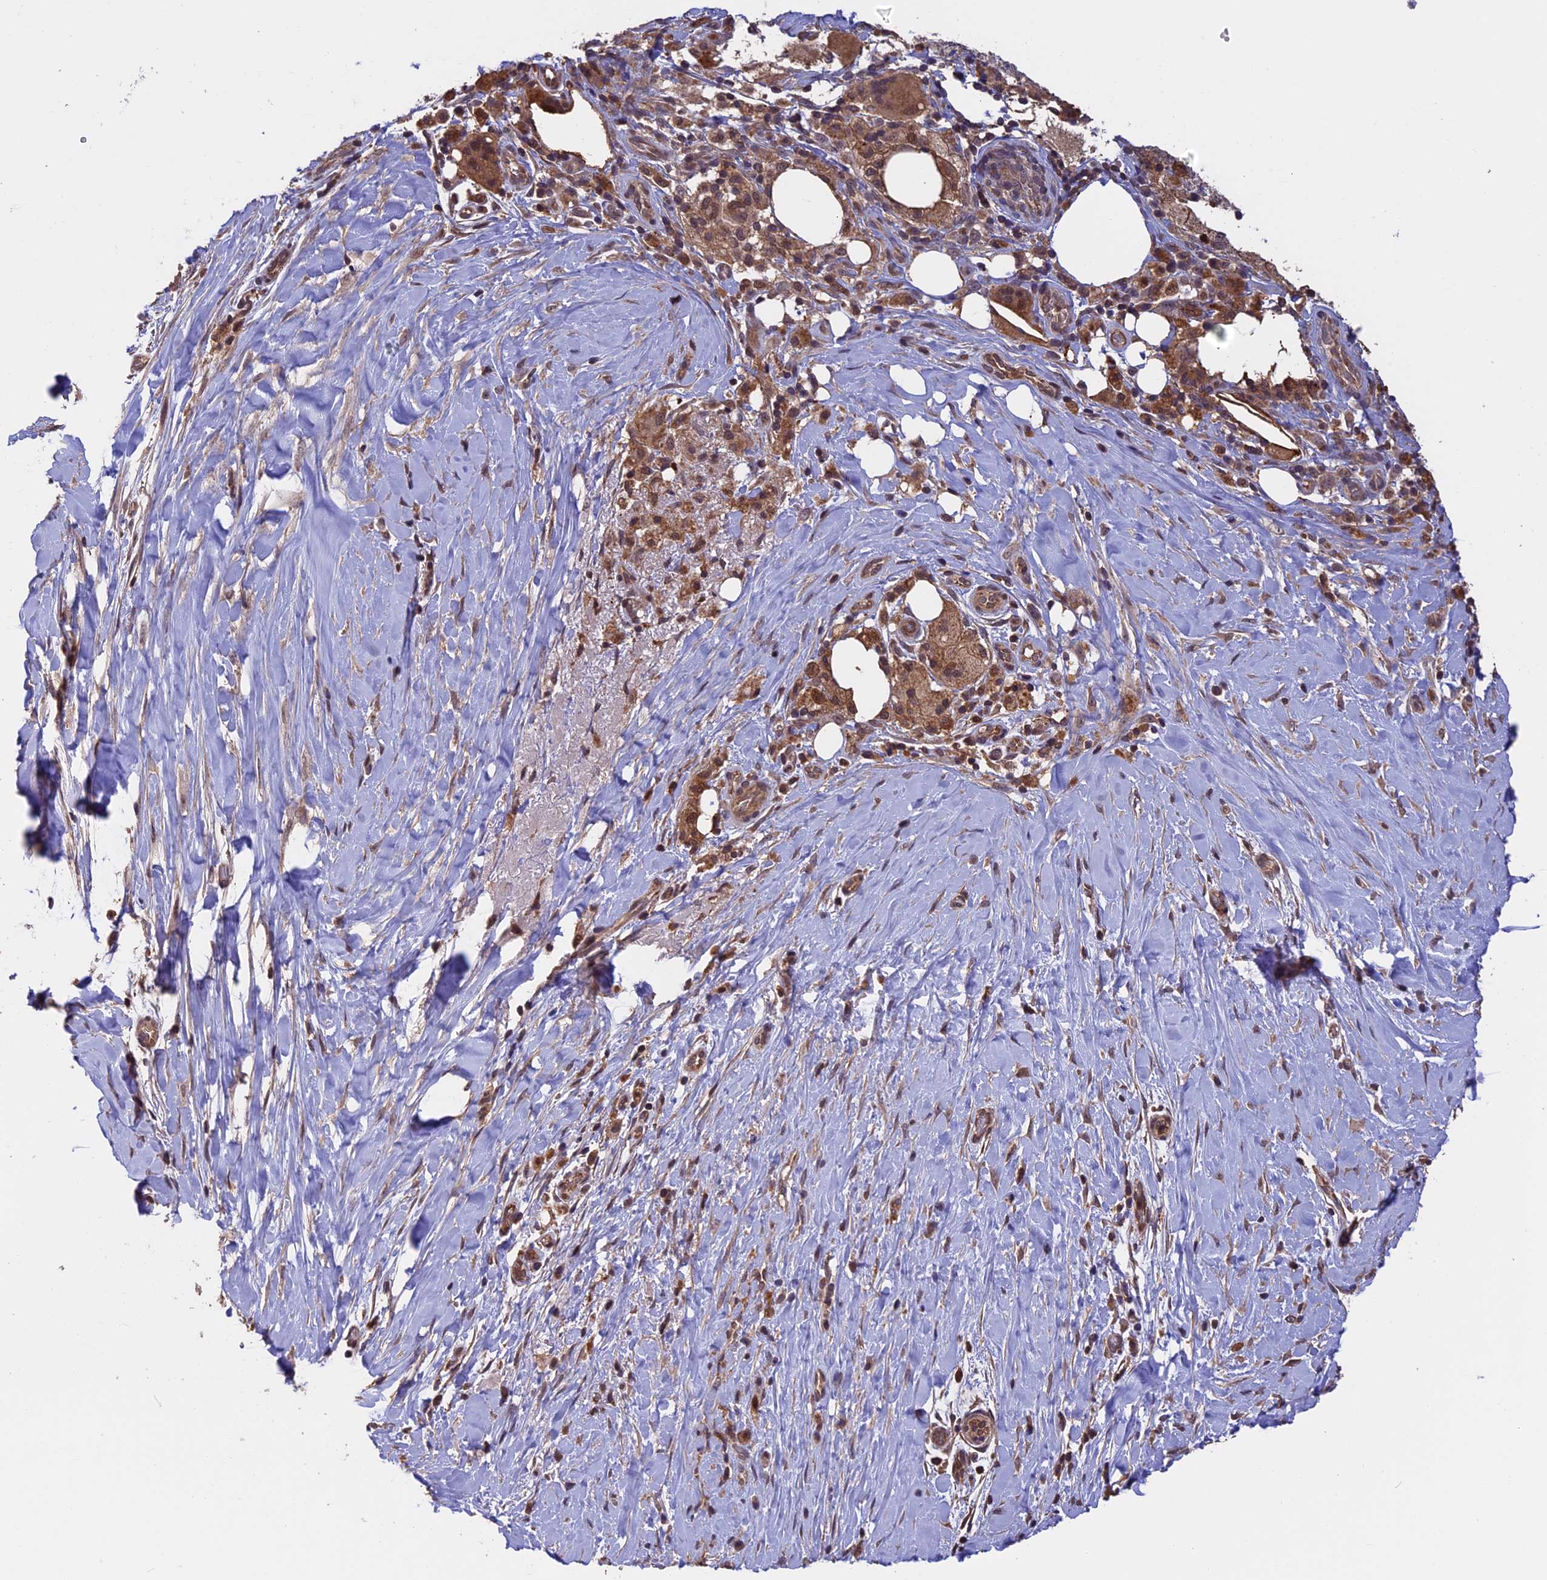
{"staining": {"intensity": "moderate", "quantity": ">75%", "location": "cytoplasmic/membranous"}, "tissue": "pancreatic cancer", "cell_type": "Tumor cells", "image_type": "cancer", "snomed": [{"axis": "morphology", "description": "Adenocarcinoma, NOS"}, {"axis": "topography", "description": "Pancreas"}], "caption": "There is medium levels of moderate cytoplasmic/membranous expression in tumor cells of adenocarcinoma (pancreatic), as demonstrated by immunohistochemical staining (brown color).", "gene": "PKD2L2", "patient": {"sex": "male", "age": 58}}